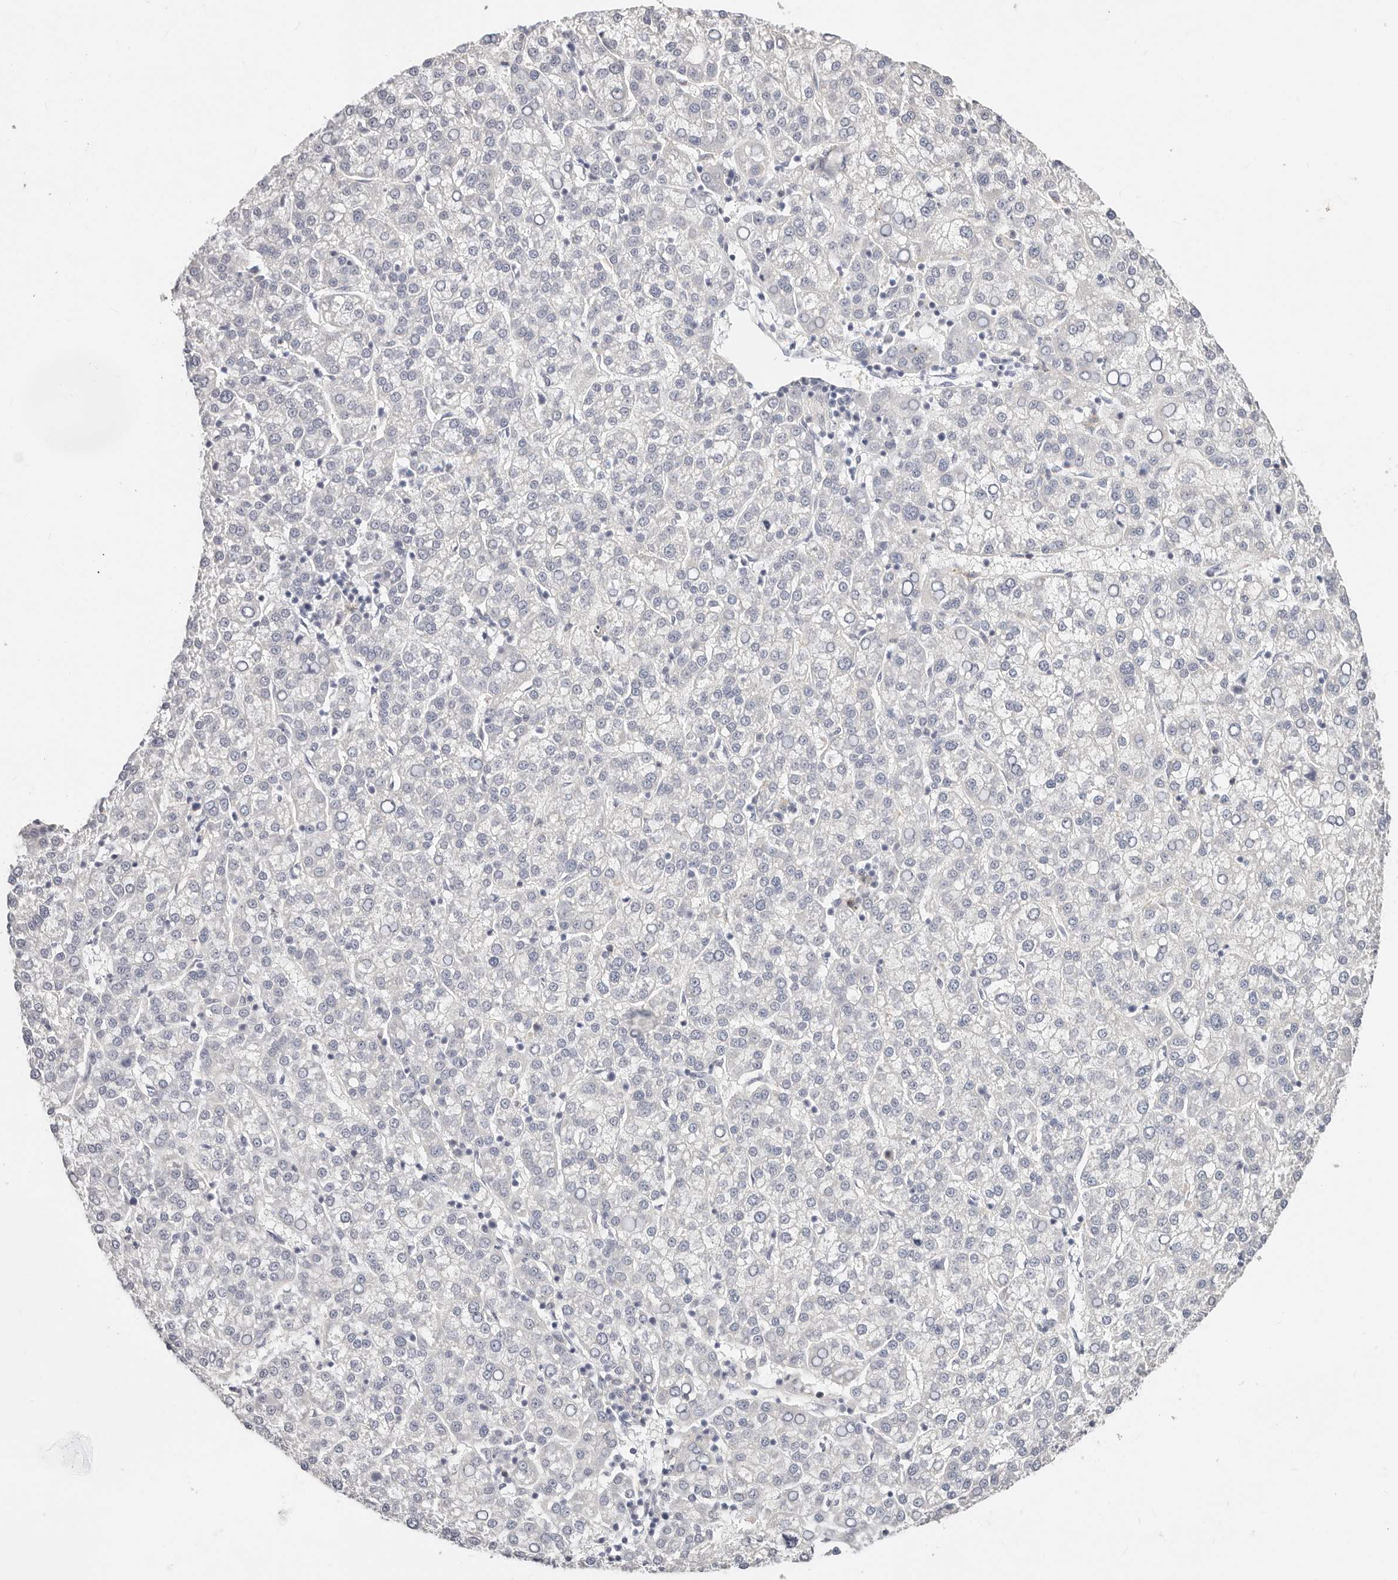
{"staining": {"intensity": "negative", "quantity": "none", "location": "none"}, "tissue": "liver cancer", "cell_type": "Tumor cells", "image_type": "cancer", "snomed": [{"axis": "morphology", "description": "Carcinoma, Hepatocellular, NOS"}, {"axis": "topography", "description": "Liver"}], "caption": "DAB (3,3'-diaminobenzidine) immunohistochemical staining of human hepatocellular carcinoma (liver) demonstrates no significant expression in tumor cells.", "gene": "ZRANB1", "patient": {"sex": "female", "age": 58}}